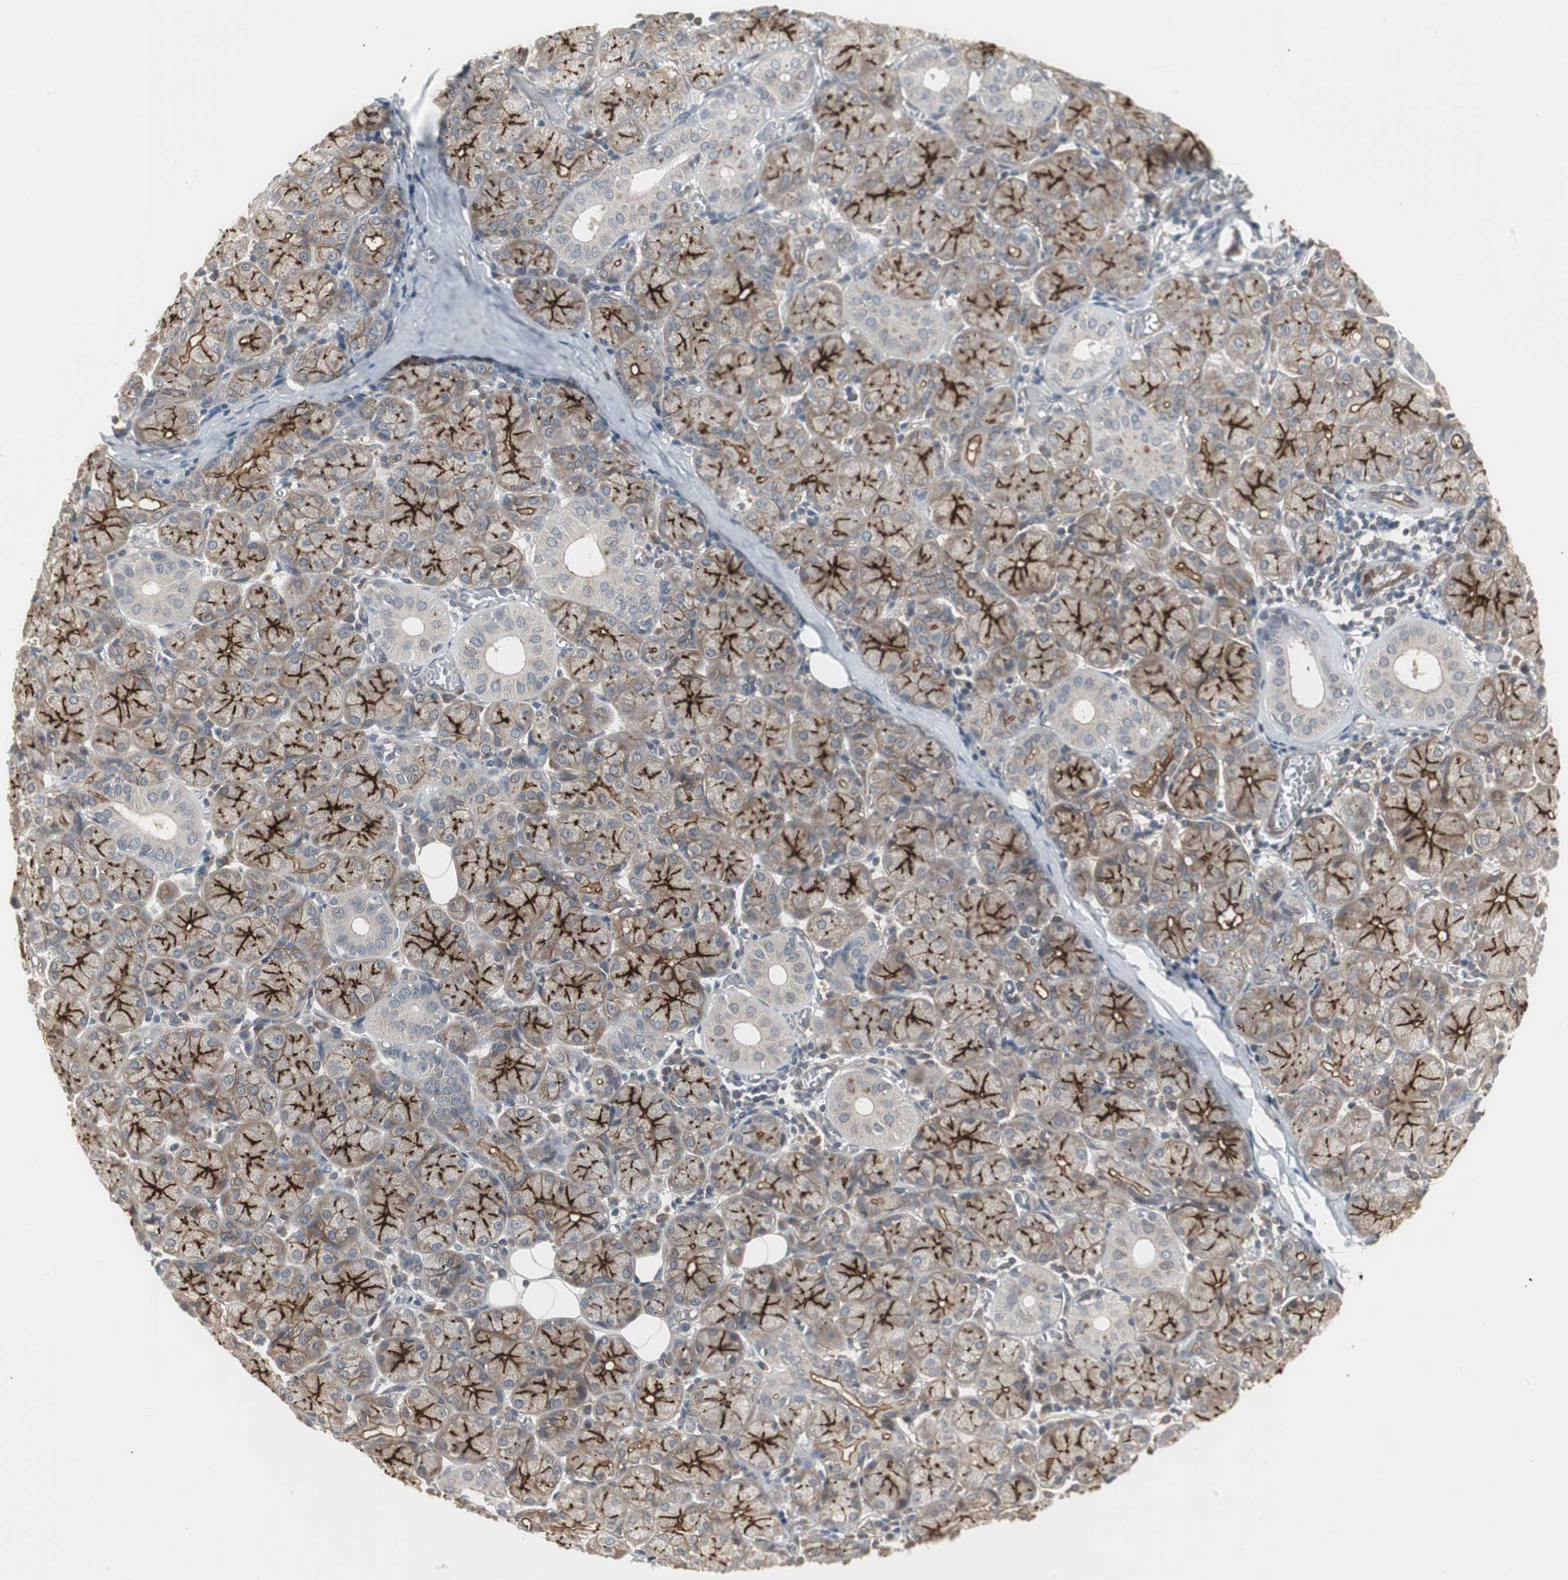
{"staining": {"intensity": "strong", "quantity": "25%-75%", "location": "cytoplasmic/membranous"}, "tissue": "salivary gland", "cell_type": "Glandular cells", "image_type": "normal", "snomed": [{"axis": "morphology", "description": "Normal tissue, NOS"}, {"axis": "topography", "description": "Salivary gland"}], "caption": "Immunohistochemical staining of unremarkable salivary gland displays high levels of strong cytoplasmic/membranous expression in about 25%-75% of glandular cells.", "gene": "ATP2B2", "patient": {"sex": "female", "age": 24}}